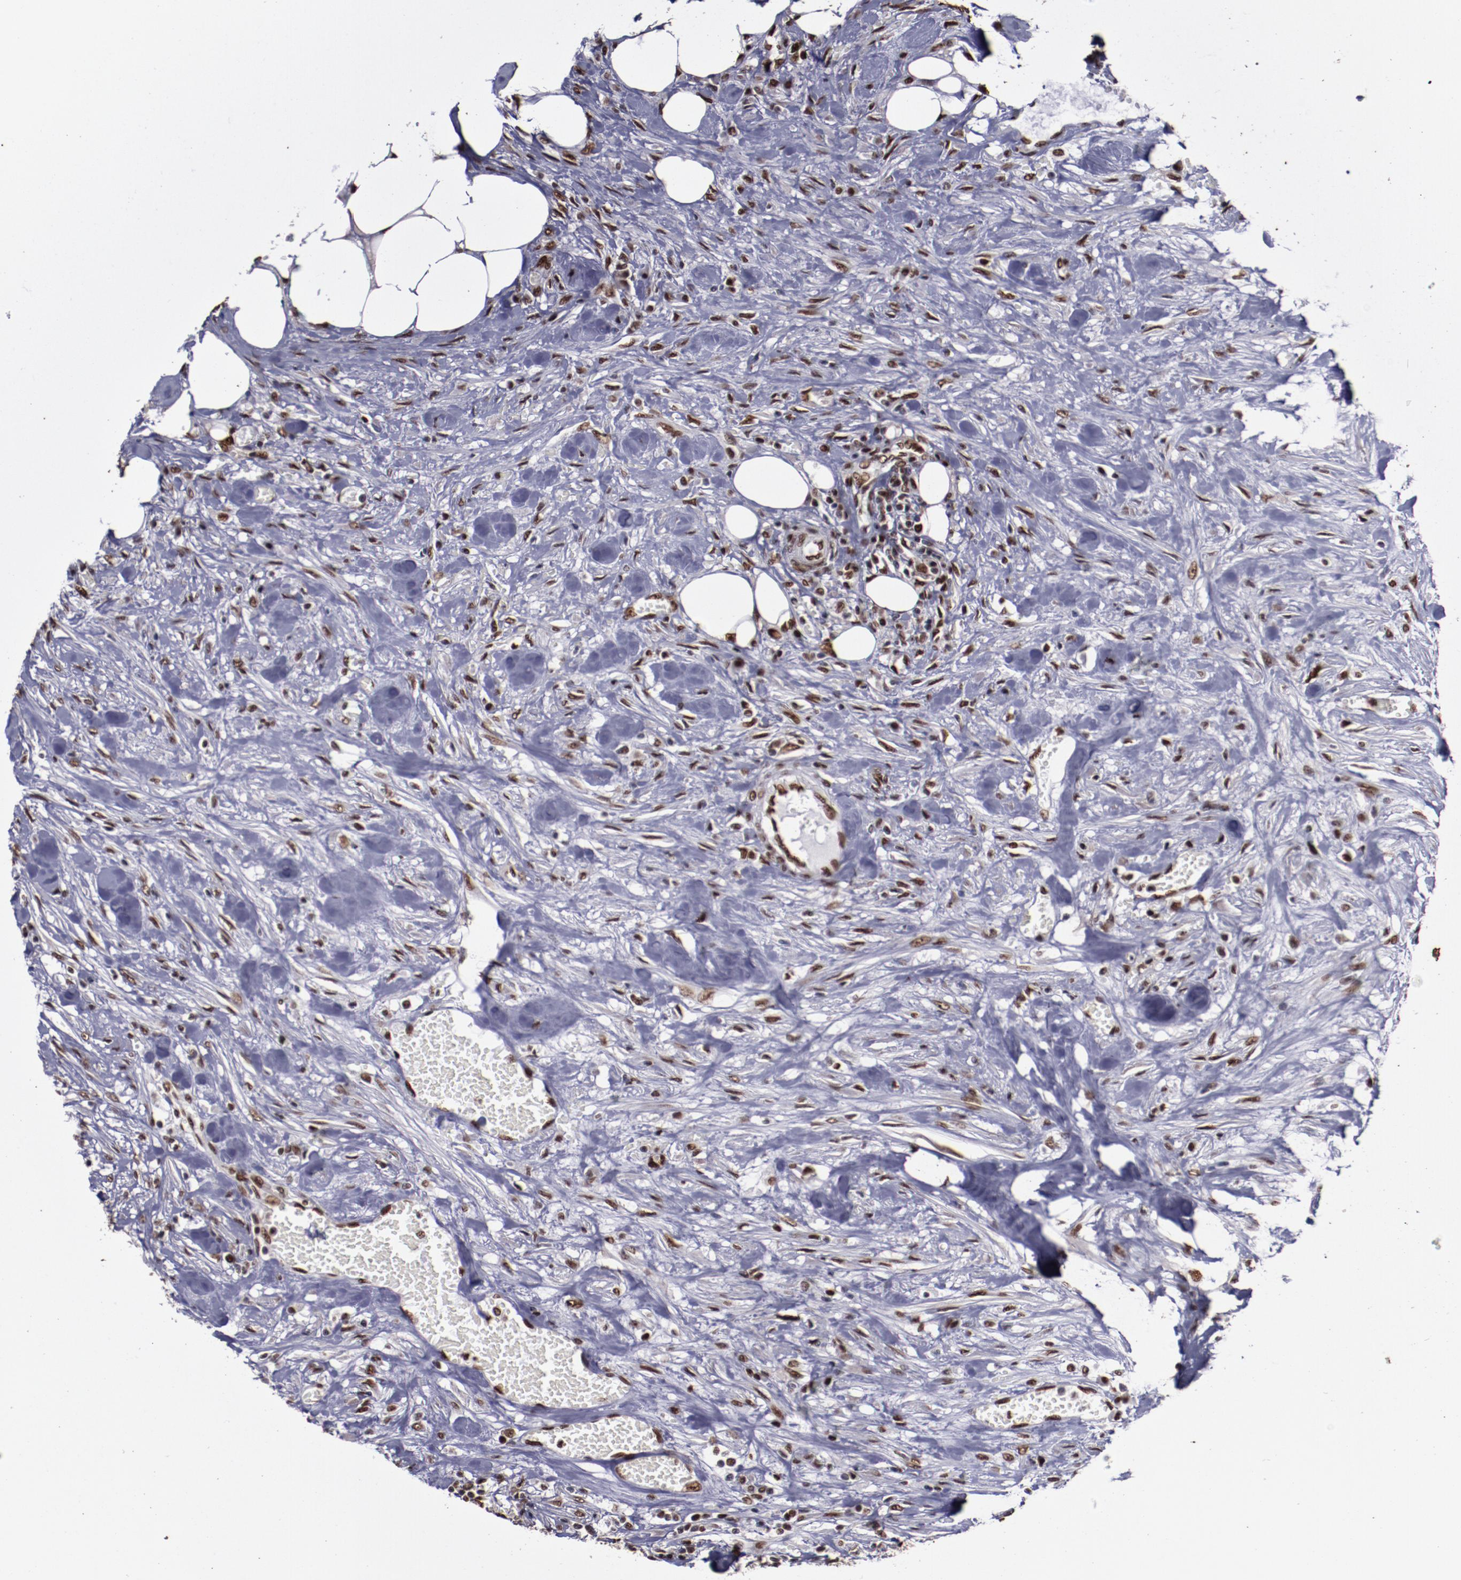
{"staining": {"intensity": "moderate", "quantity": "25%-75%", "location": "nuclear"}, "tissue": "urothelial cancer", "cell_type": "Tumor cells", "image_type": "cancer", "snomed": [{"axis": "morphology", "description": "Urothelial carcinoma, High grade"}, {"axis": "topography", "description": "Urinary bladder"}], "caption": "Urothelial carcinoma (high-grade) stained for a protein demonstrates moderate nuclear positivity in tumor cells. (Brightfield microscopy of DAB IHC at high magnification).", "gene": "APEX1", "patient": {"sex": "male", "age": 74}}